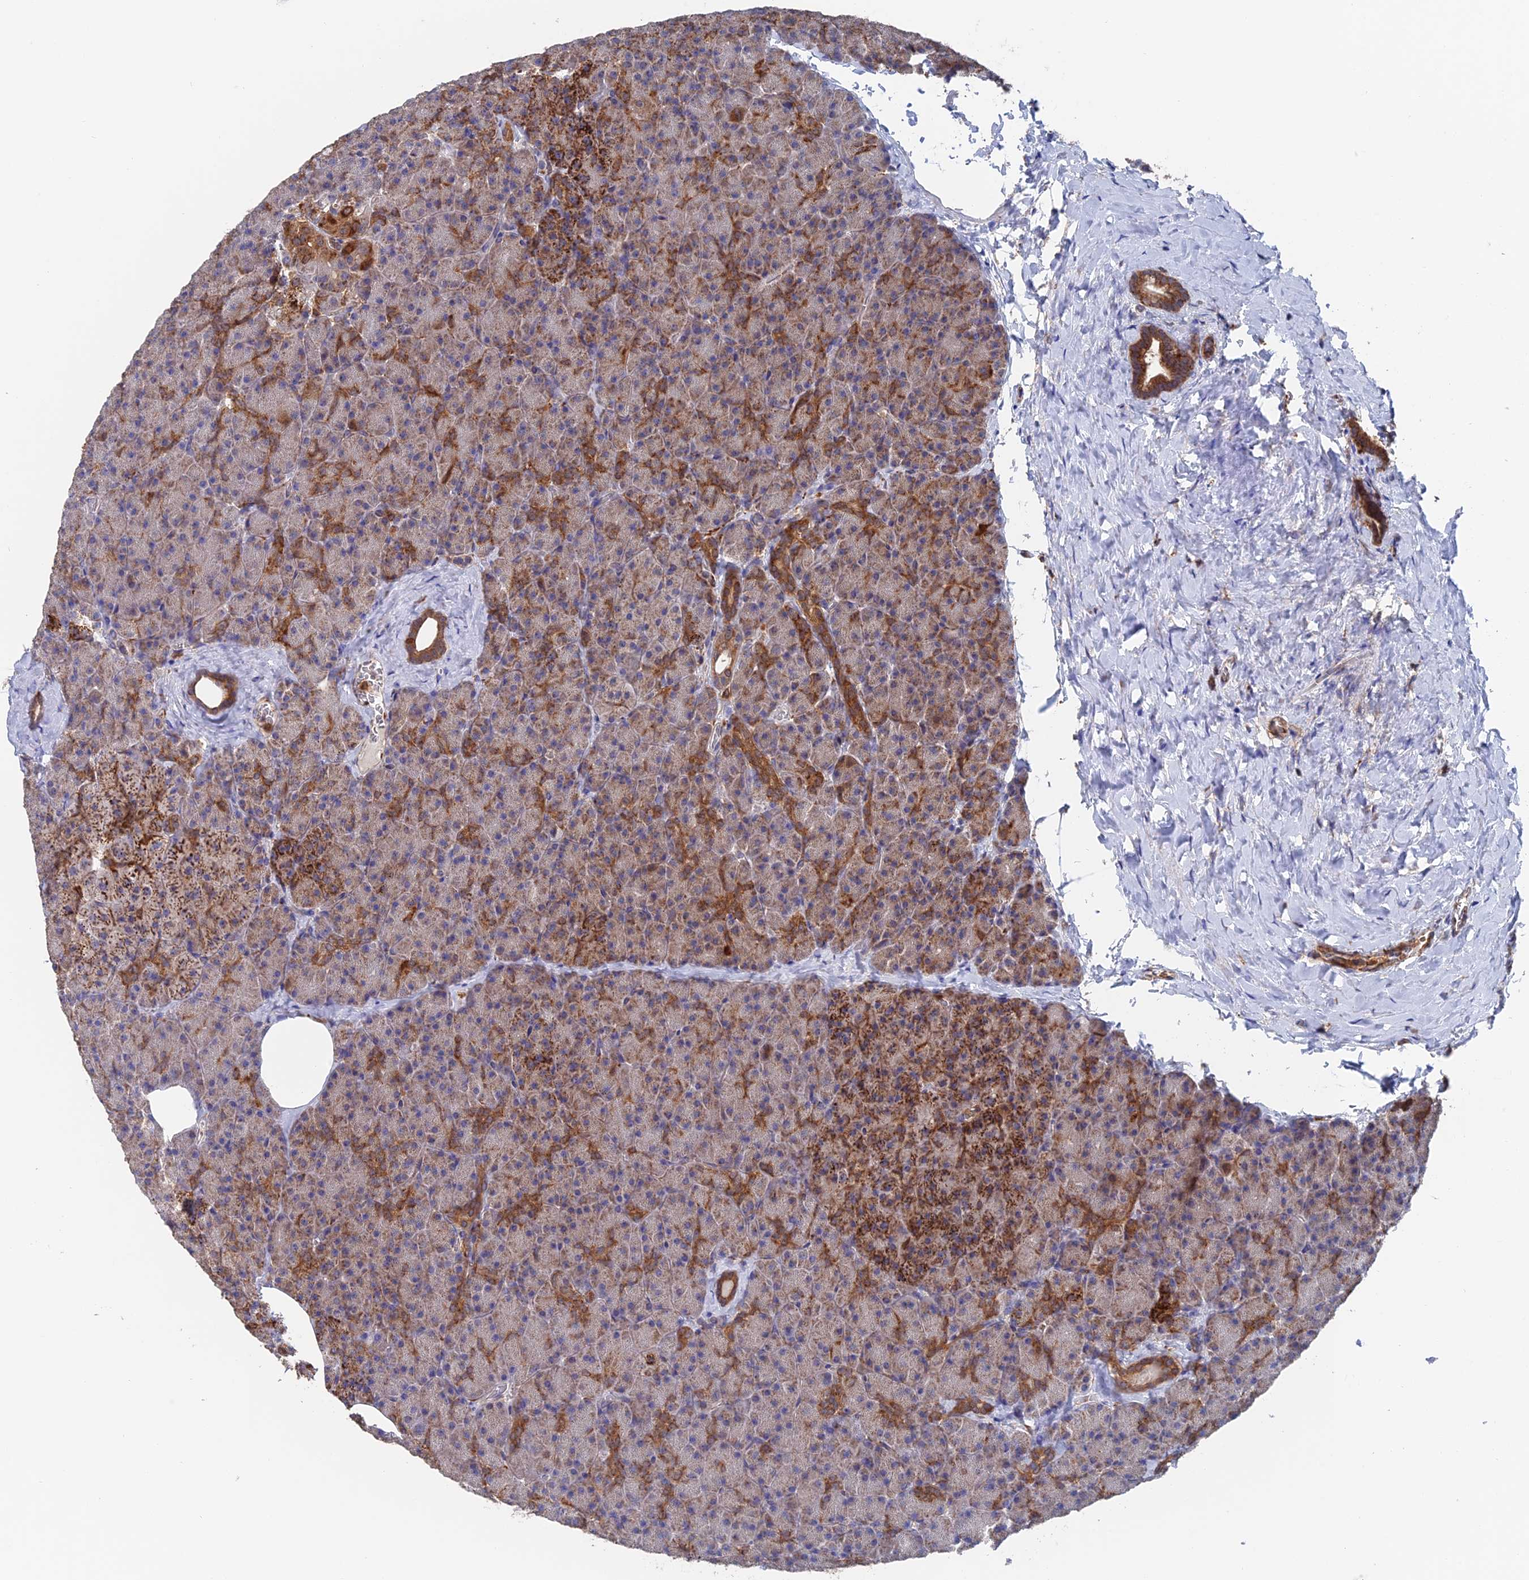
{"staining": {"intensity": "moderate", "quantity": "25%-75%", "location": "cytoplasmic/membranous"}, "tissue": "pancreas", "cell_type": "Exocrine glandular cells", "image_type": "normal", "snomed": [{"axis": "morphology", "description": "Normal tissue, NOS"}, {"axis": "morphology", "description": "Carcinoid, malignant, NOS"}, {"axis": "topography", "description": "Pancreas"}], "caption": "There is medium levels of moderate cytoplasmic/membranous expression in exocrine glandular cells of unremarkable pancreas, as demonstrated by immunohistochemical staining (brown color).", "gene": "DTYMK", "patient": {"sex": "female", "age": 35}}